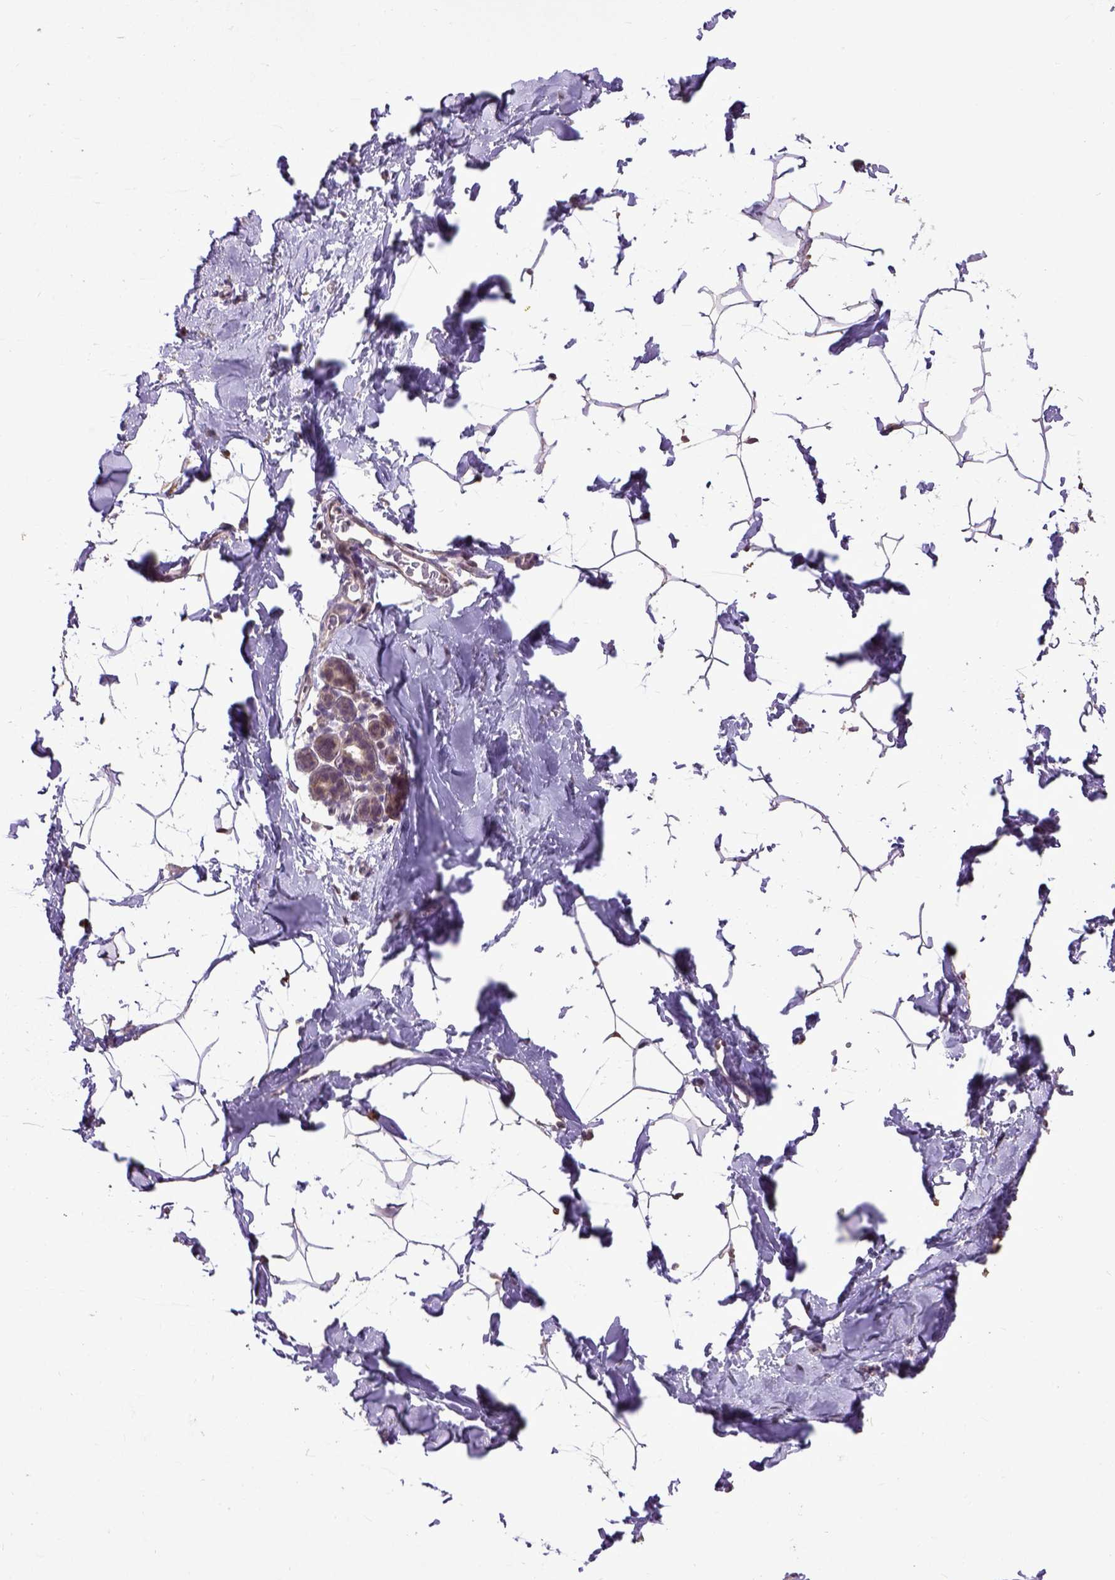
{"staining": {"intensity": "moderate", "quantity": ">75%", "location": "nuclear"}, "tissue": "breast", "cell_type": "Adipocytes", "image_type": "normal", "snomed": [{"axis": "morphology", "description": "Normal tissue, NOS"}, {"axis": "topography", "description": "Breast"}], "caption": "This histopathology image reveals immunohistochemistry (IHC) staining of normal breast, with medium moderate nuclear expression in about >75% of adipocytes.", "gene": "UBA3", "patient": {"sex": "female", "age": 32}}